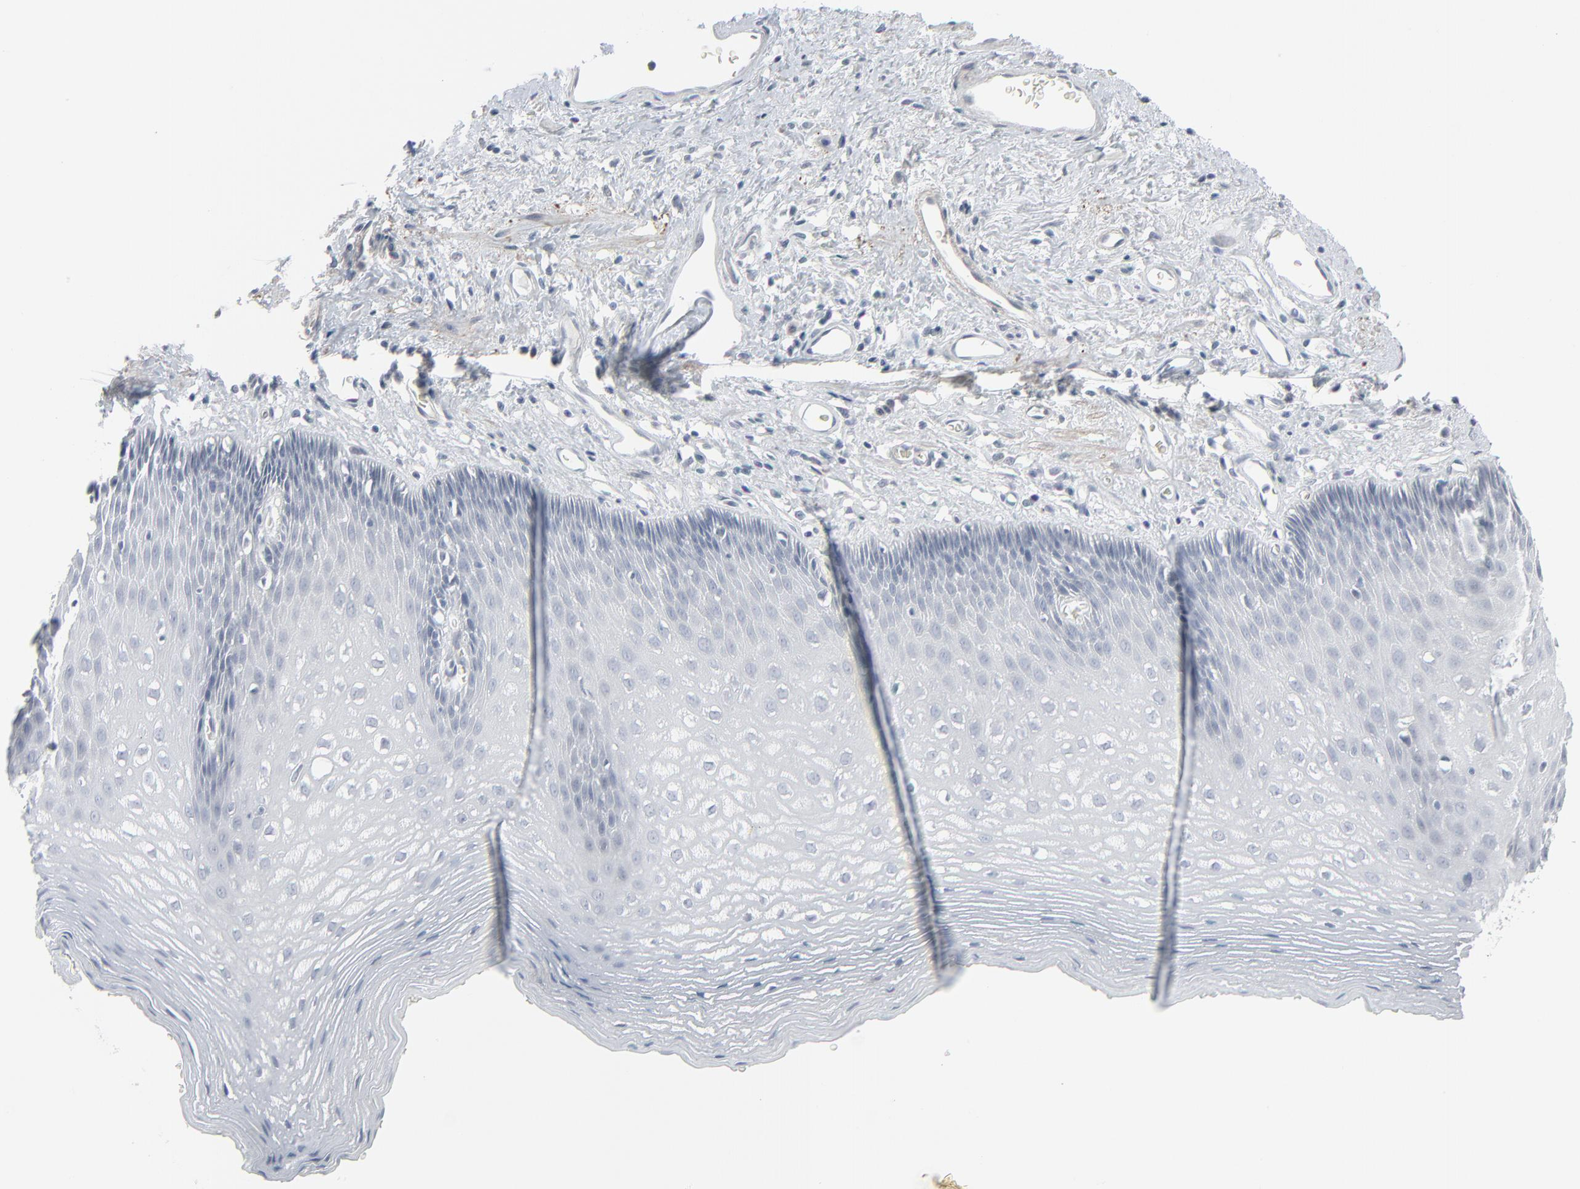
{"staining": {"intensity": "negative", "quantity": "none", "location": "none"}, "tissue": "esophagus", "cell_type": "Squamous epithelial cells", "image_type": "normal", "snomed": [{"axis": "morphology", "description": "Normal tissue, NOS"}, {"axis": "topography", "description": "Esophagus"}], "caption": "Image shows no protein expression in squamous epithelial cells of benign esophagus.", "gene": "NEUROD1", "patient": {"sex": "female", "age": 70}}